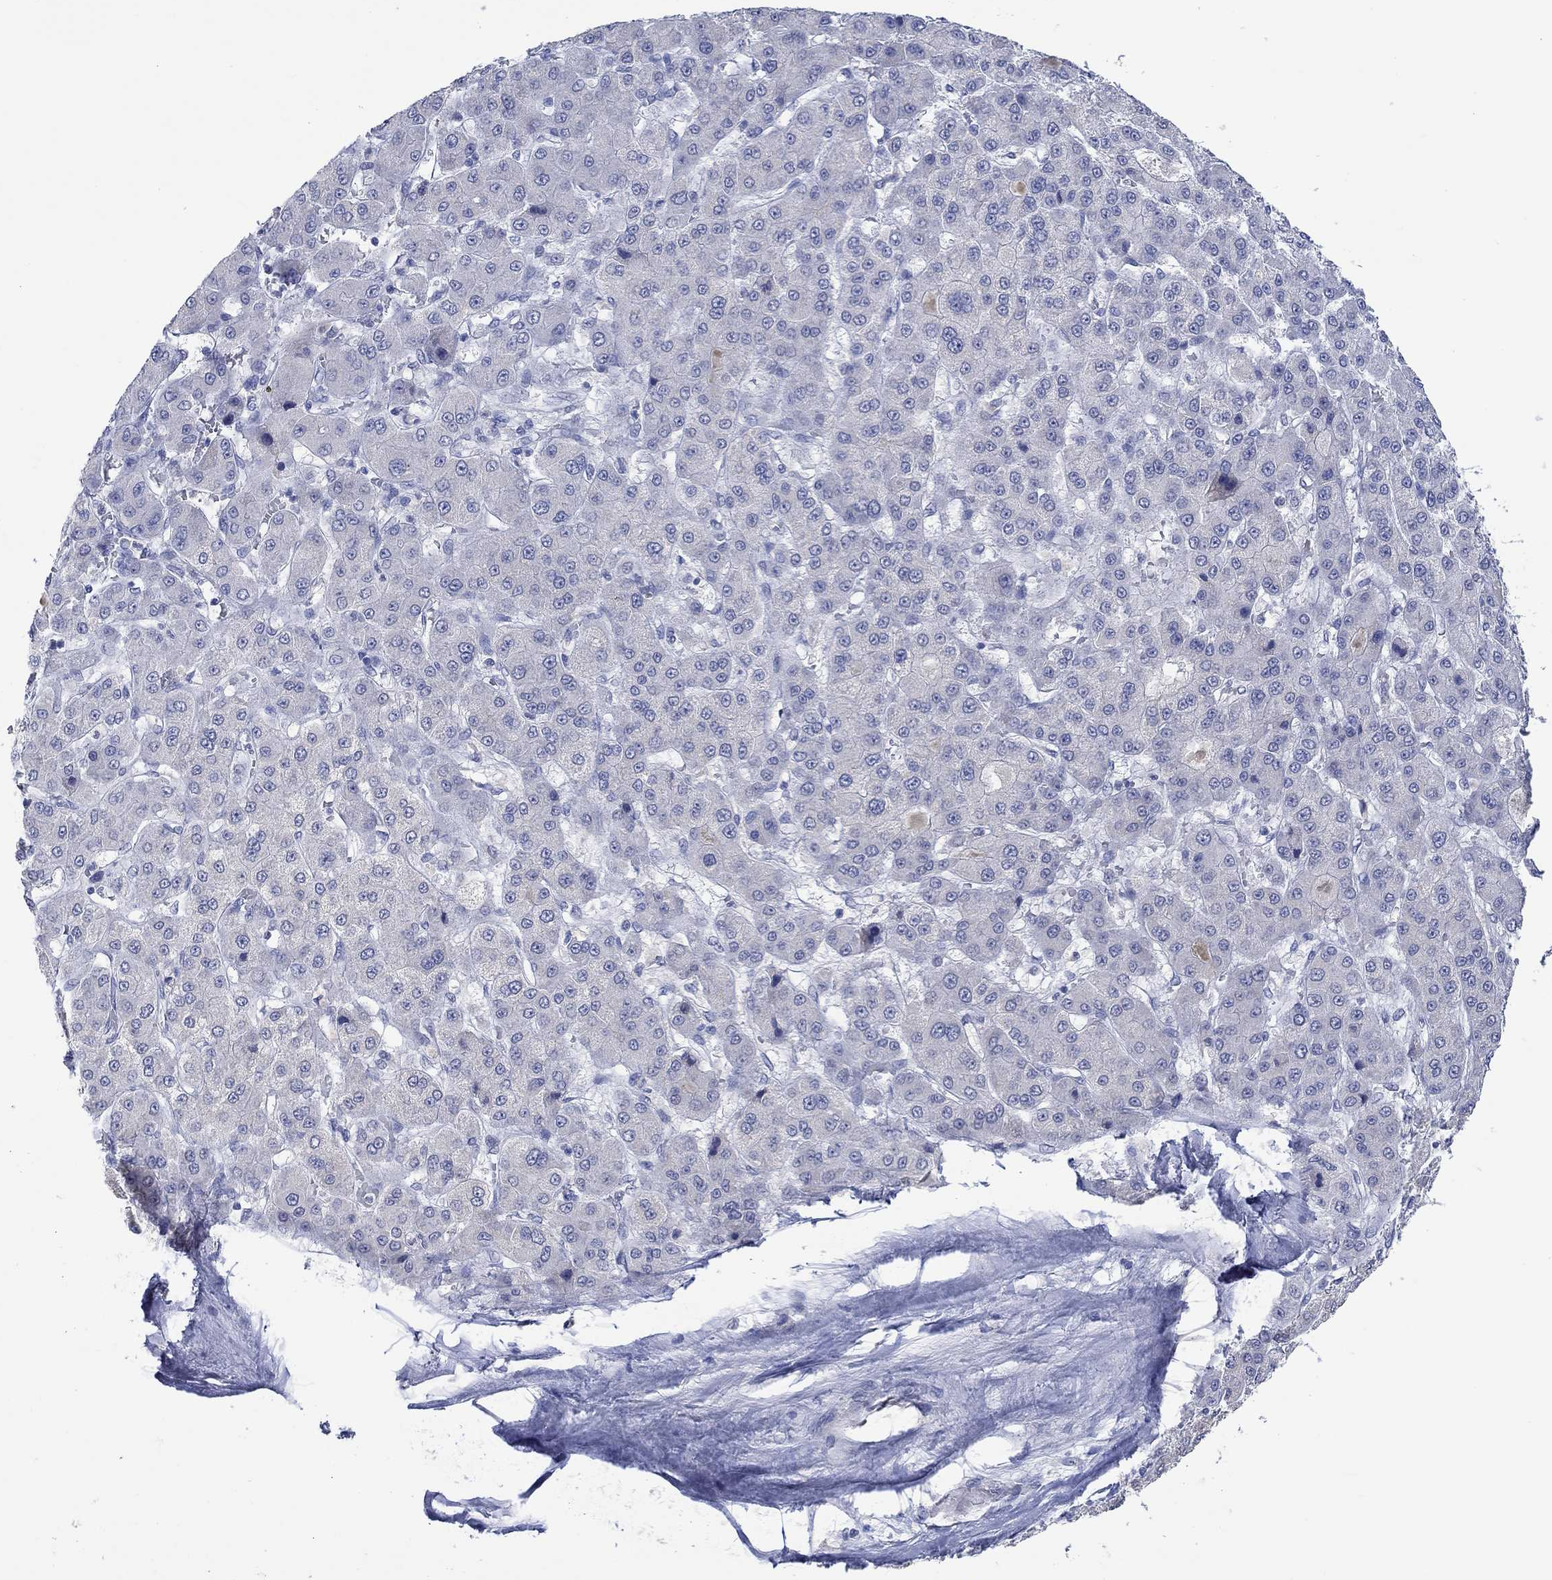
{"staining": {"intensity": "negative", "quantity": "none", "location": "none"}, "tissue": "liver cancer", "cell_type": "Tumor cells", "image_type": "cancer", "snomed": [{"axis": "morphology", "description": "Carcinoma, Hepatocellular, NOS"}, {"axis": "topography", "description": "Liver"}], "caption": "This is a image of immunohistochemistry staining of liver cancer, which shows no staining in tumor cells.", "gene": "DLK1", "patient": {"sex": "male", "age": 70}}